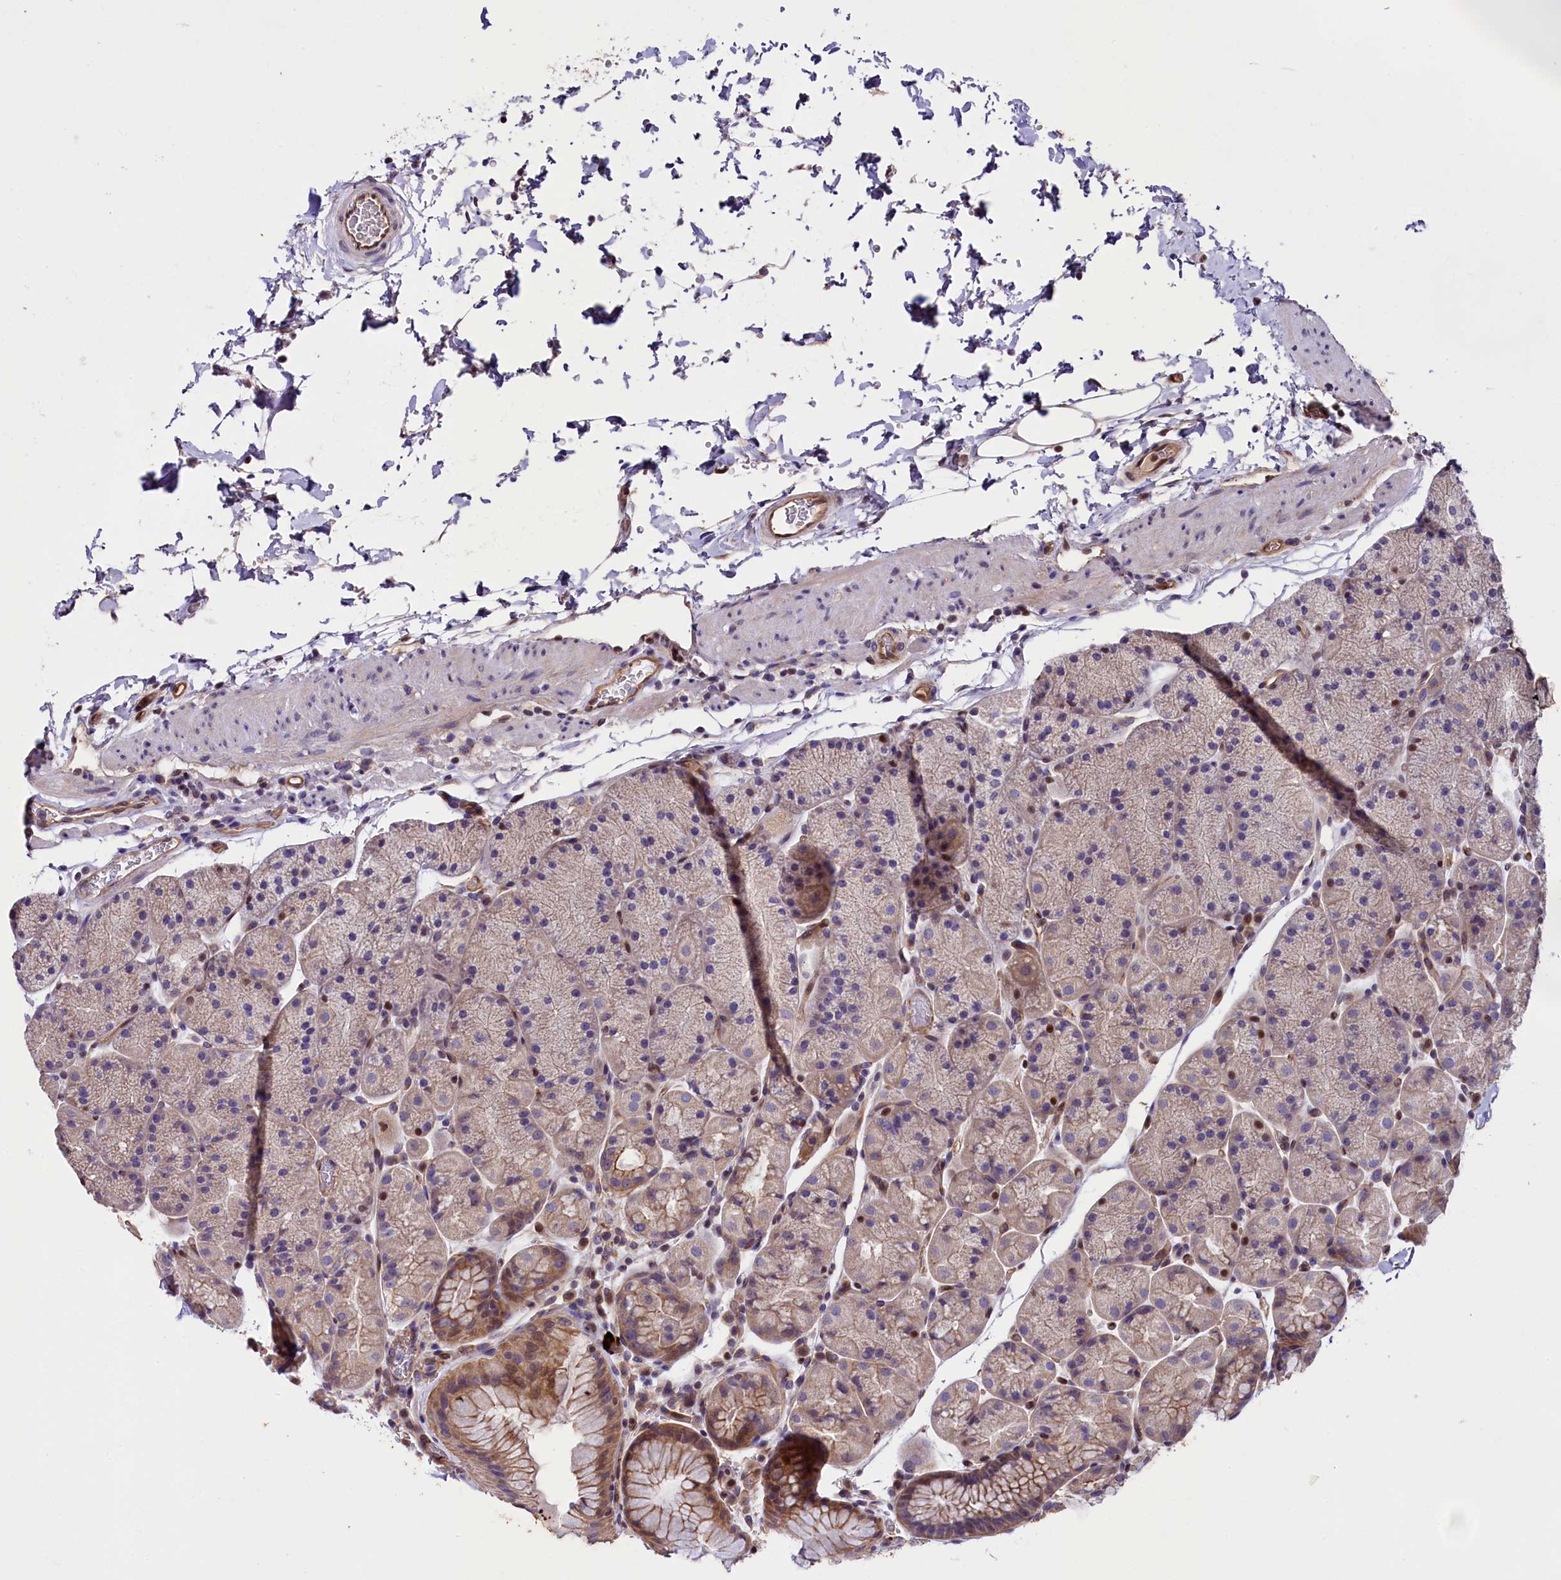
{"staining": {"intensity": "moderate", "quantity": "<25%", "location": "cytoplasmic/membranous,nuclear"}, "tissue": "stomach", "cell_type": "Glandular cells", "image_type": "normal", "snomed": [{"axis": "morphology", "description": "Normal tissue, NOS"}, {"axis": "topography", "description": "Stomach, upper"}, {"axis": "topography", "description": "Stomach, lower"}], "caption": "An immunohistochemistry (IHC) histopathology image of normal tissue is shown. Protein staining in brown shows moderate cytoplasmic/membranous,nuclear positivity in stomach within glandular cells.", "gene": "SP4", "patient": {"sex": "male", "age": 67}}